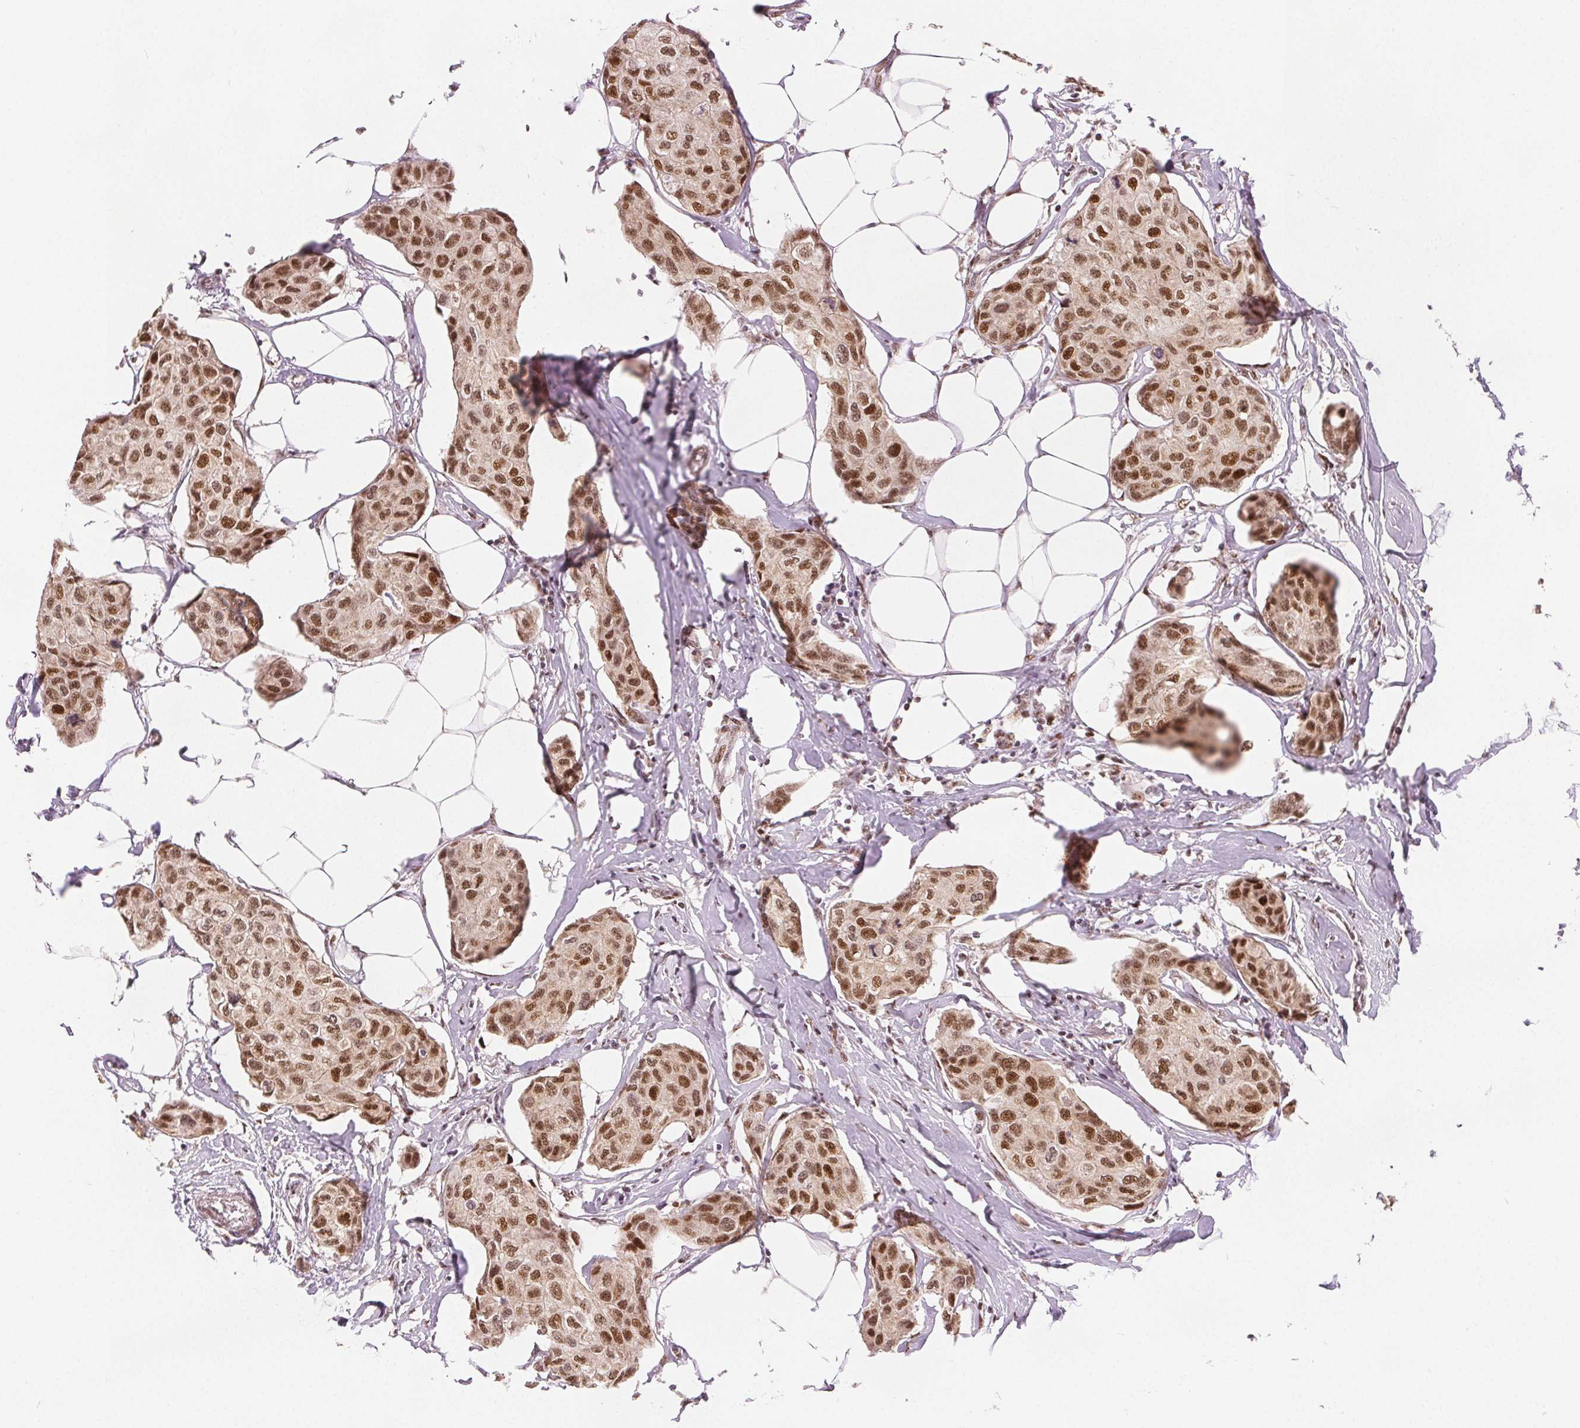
{"staining": {"intensity": "moderate", "quantity": ">75%", "location": "nuclear"}, "tissue": "breast cancer", "cell_type": "Tumor cells", "image_type": "cancer", "snomed": [{"axis": "morphology", "description": "Duct carcinoma"}, {"axis": "topography", "description": "Breast"}], "caption": "DAB immunohistochemical staining of human infiltrating ductal carcinoma (breast) exhibits moderate nuclear protein expression in approximately >75% of tumor cells. (IHC, brightfield microscopy, high magnification).", "gene": "ZNF703", "patient": {"sex": "female", "age": 80}}